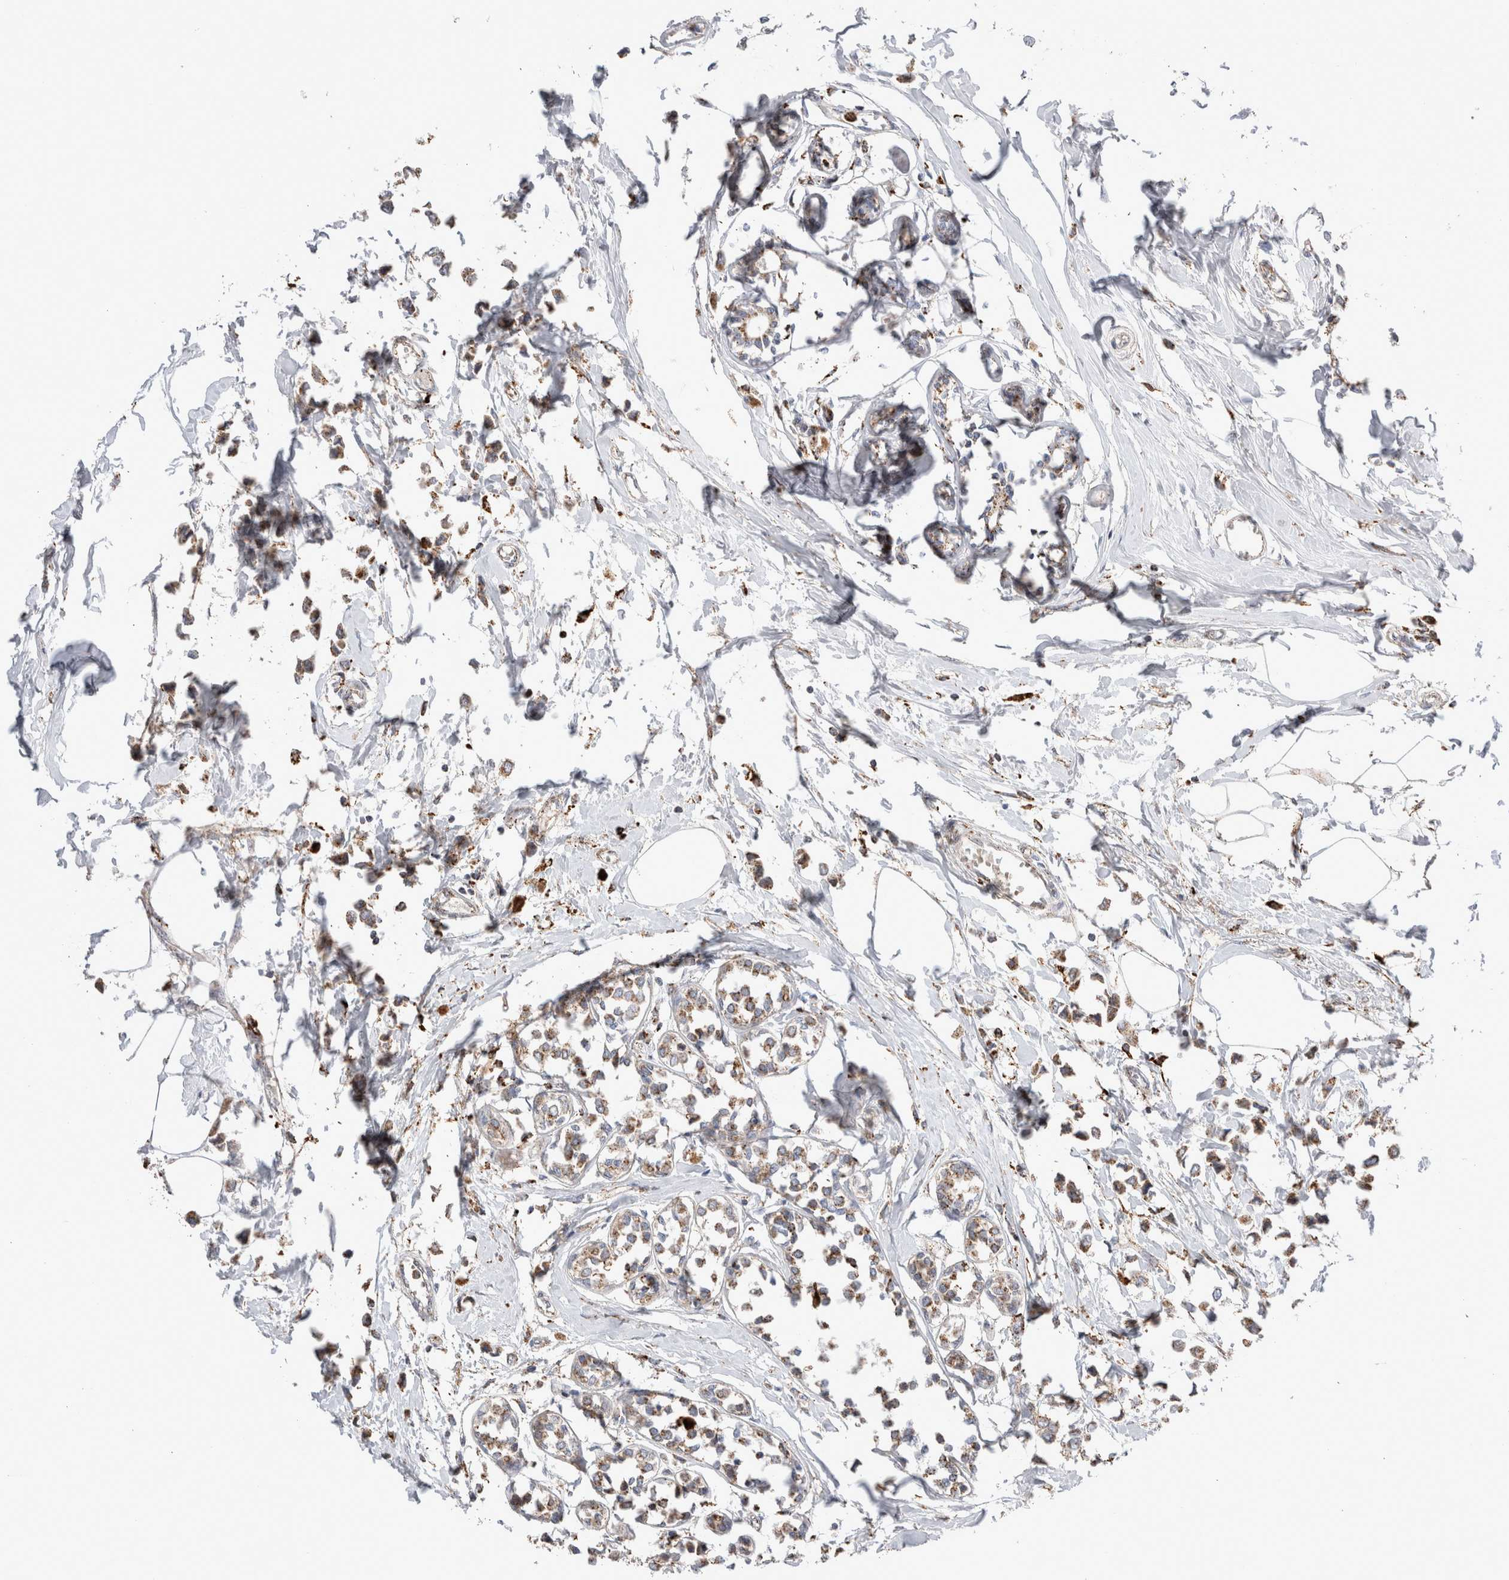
{"staining": {"intensity": "moderate", "quantity": ">75%", "location": "cytoplasmic/membranous"}, "tissue": "breast cancer", "cell_type": "Tumor cells", "image_type": "cancer", "snomed": [{"axis": "morphology", "description": "Lobular carcinoma"}, {"axis": "topography", "description": "Breast"}], "caption": "DAB immunohistochemical staining of human breast cancer reveals moderate cytoplasmic/membranous protein staining in approximately >75% of tumor cells. (Brightfield microscopy of DAB IHC at high magnification).", "gene": "CTSA", "patient": {"sex": "female", "age": 51}}